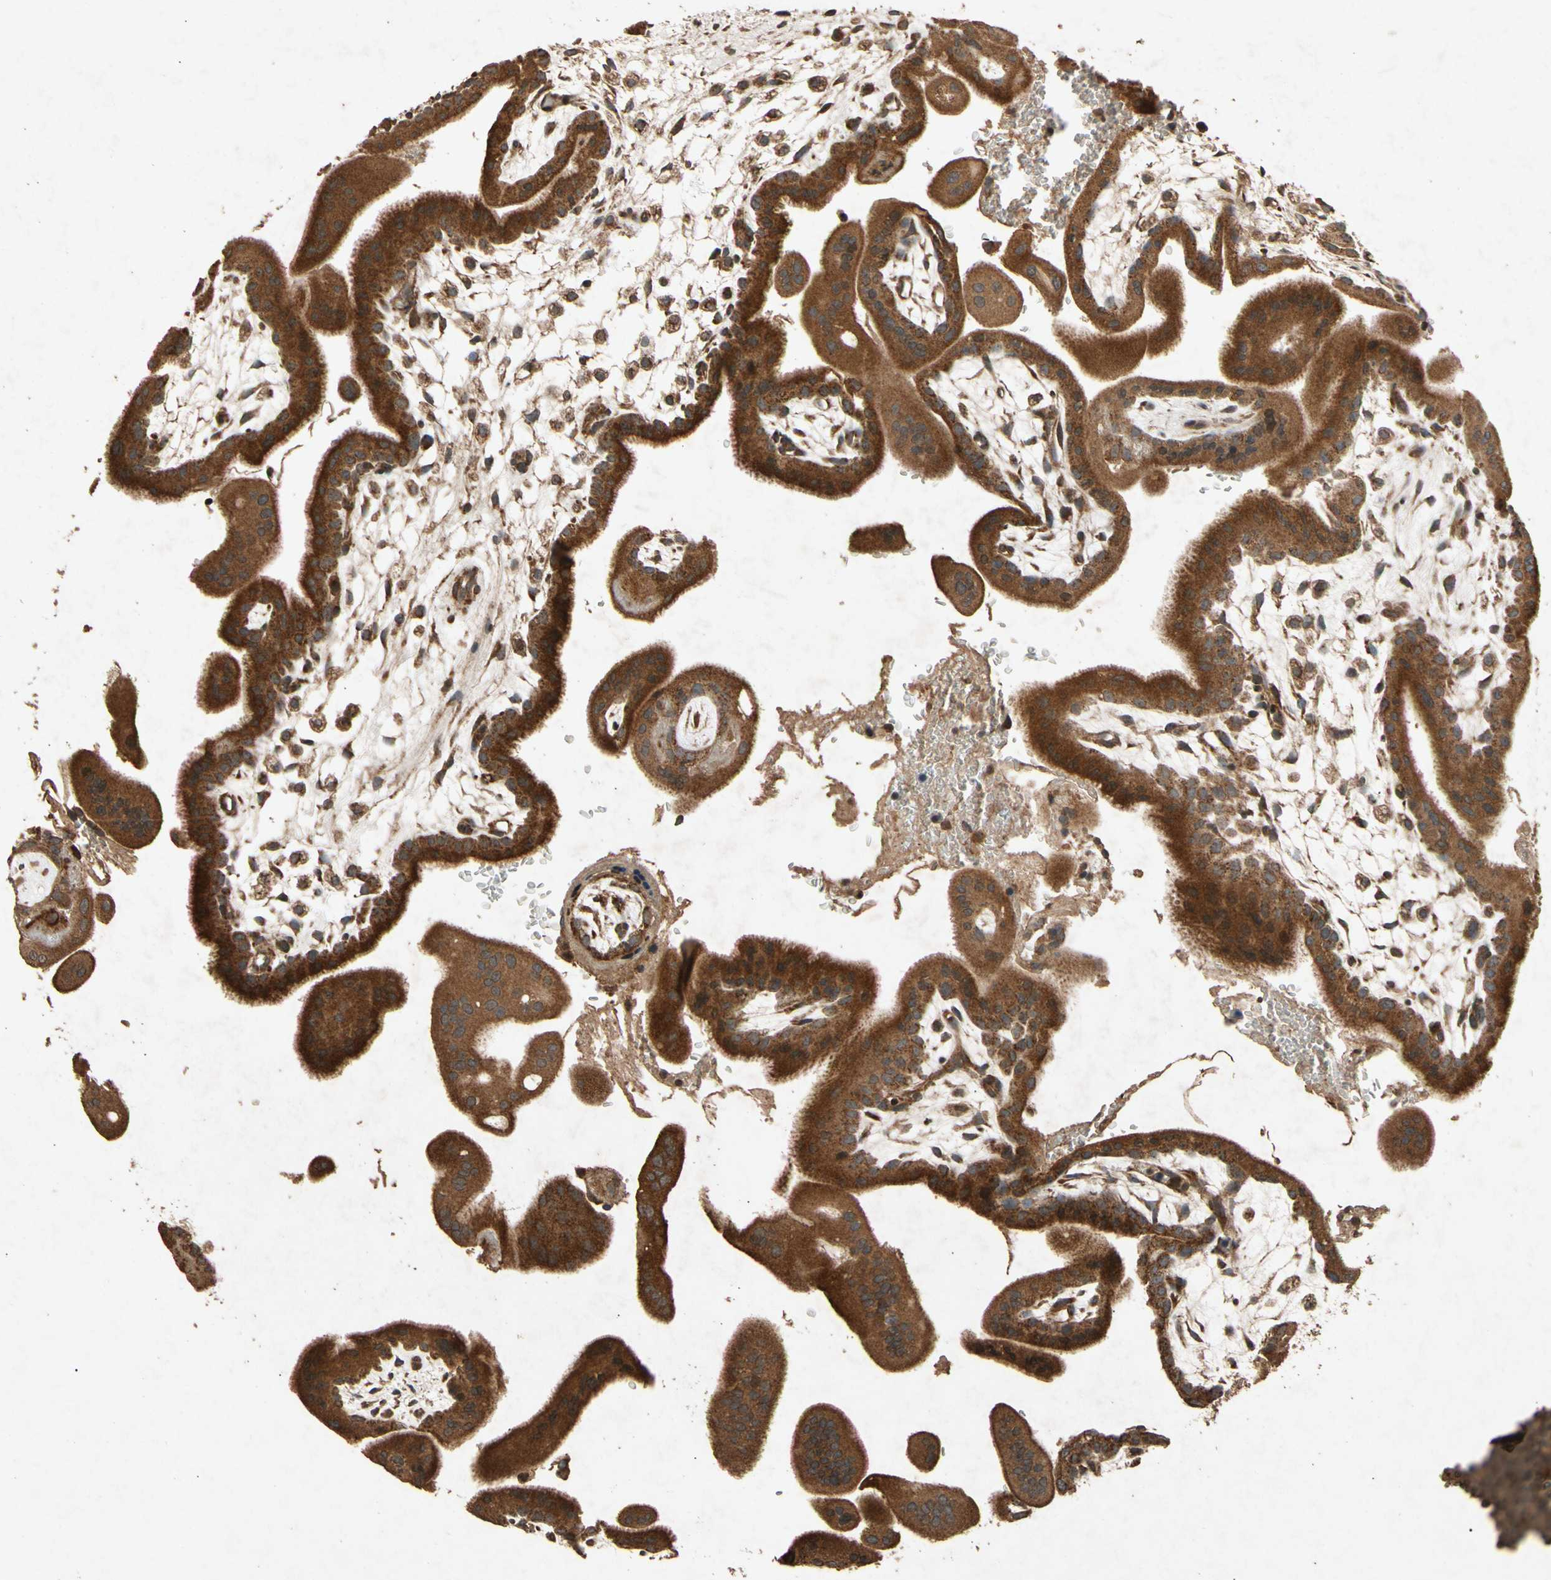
{"staining": {"intensity": "strong", "quantity": ">75%", "location": "cytoplasmic/membranous"}, "tissue": "placenta", "cell_type": "Decidual cells", "image_type": "normal", "snomed": [{"axis": "morphology", "description": "Normal tissue, NOS"}, {"axis": "topography", "description": "Placenta"}], "caption": "Placenta was stained to show a protein in brown. There is high levels of strong cytoplasmic/membranous expression in approximately >75% of decidual cells. The staining was performed using DAB (3,3'-diaminobenzidine) to visualize the protein expression in brown, while the nuclei were stained in blue with hematoxylin (Magnification: 20x).", "gene": "TXN2", "patient": {"sex": "female", "age": 35}}